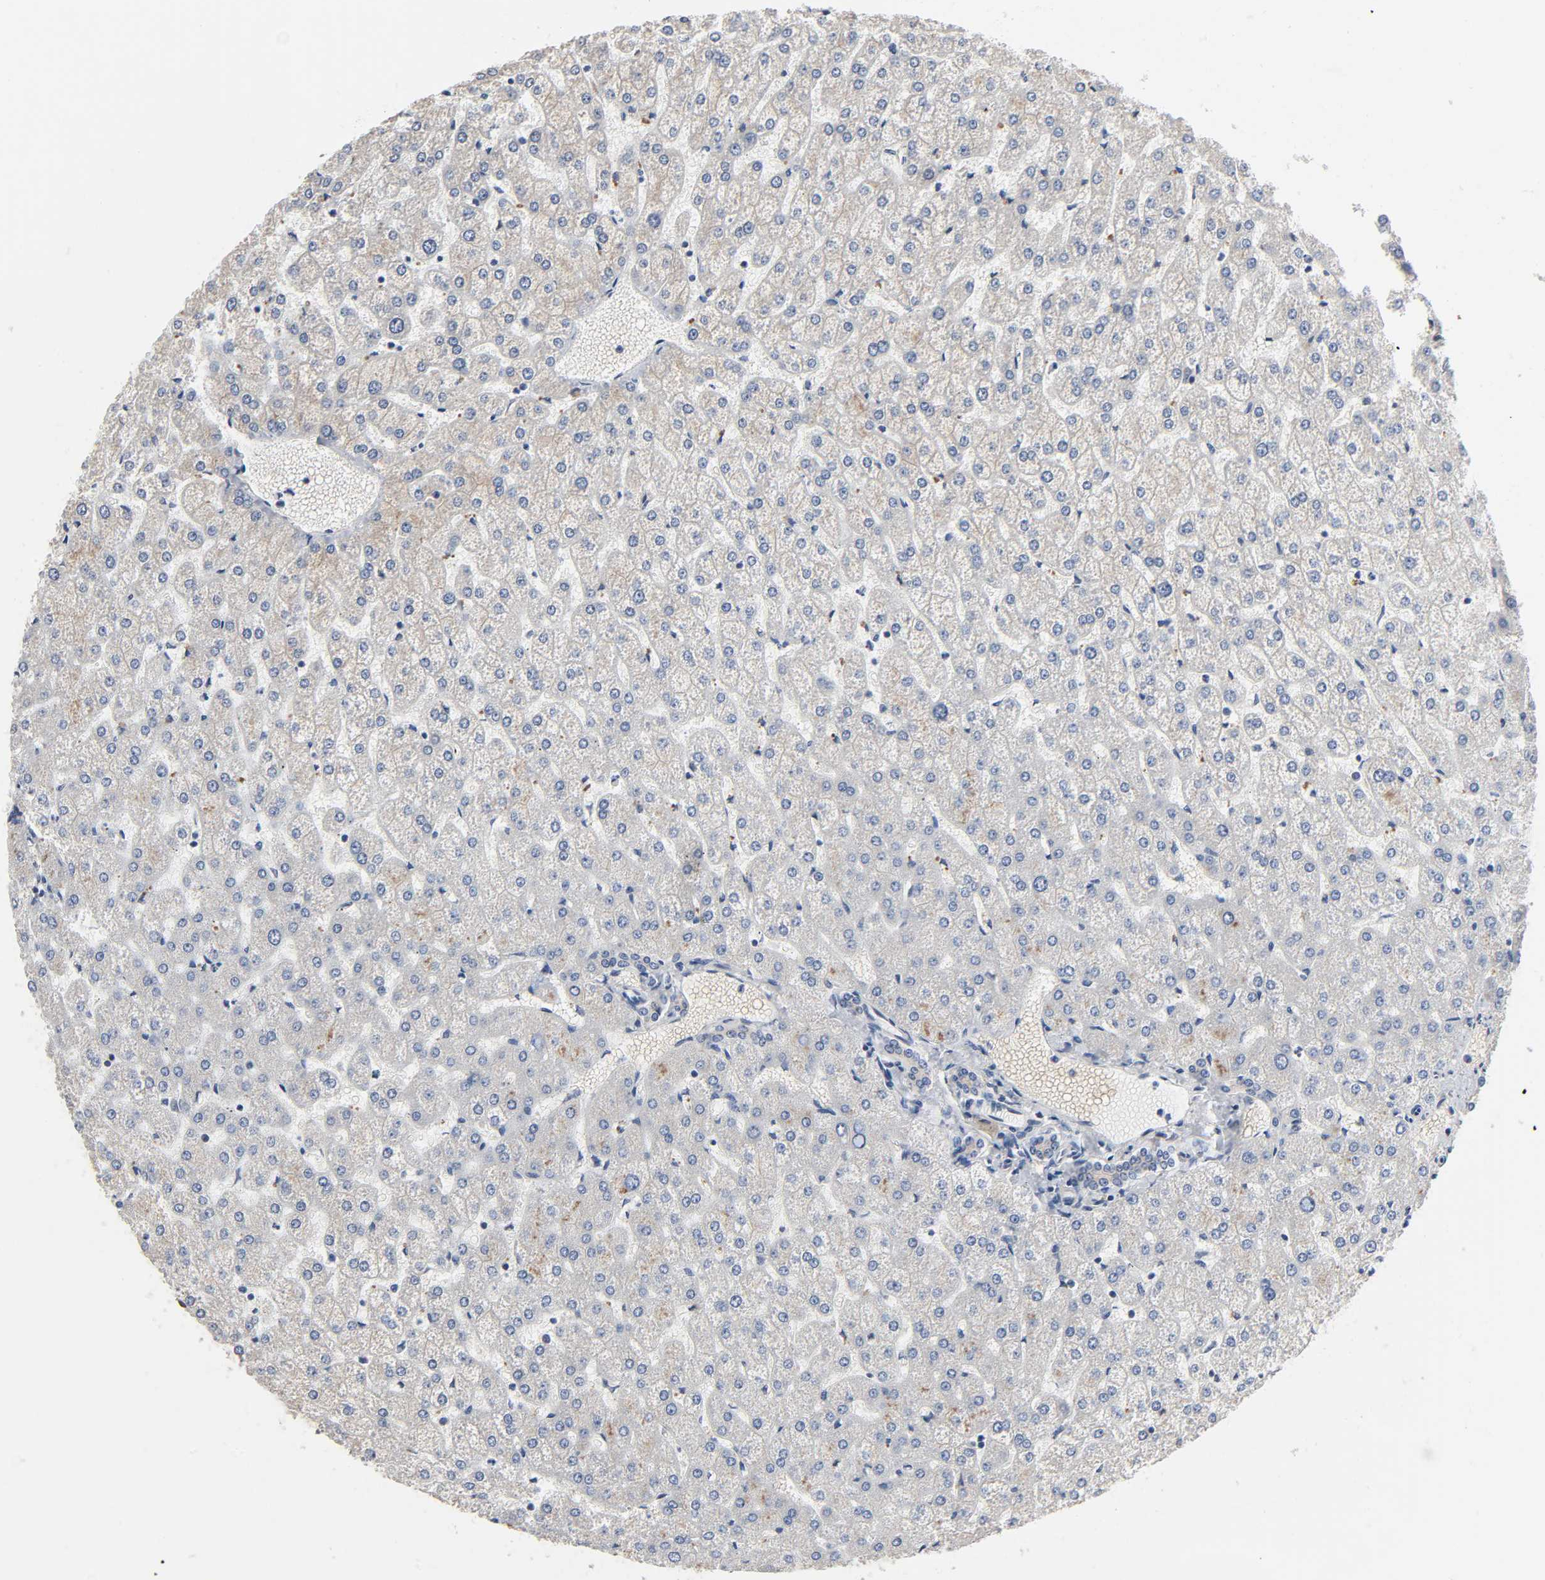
{"staining": {"intensity": "weak", "quantity": ">75%", "location": "cytoplasmic/membranous"}, "tissue": "liver", "cell_type": "Cholangiocytes", "image_type": "normal", "snomed": [{"axis": "morphology", "description": "Normal tissue, NOS"}, {"axis": "topography", "description": "Liver"}], "caption": "A micrograph of liver stained for a protein reveals weak cytoplasmic/membranous brown staining in cholangiocytes.", "gene": "DDX10", "patient": {"sex": "female", "age": 32}}